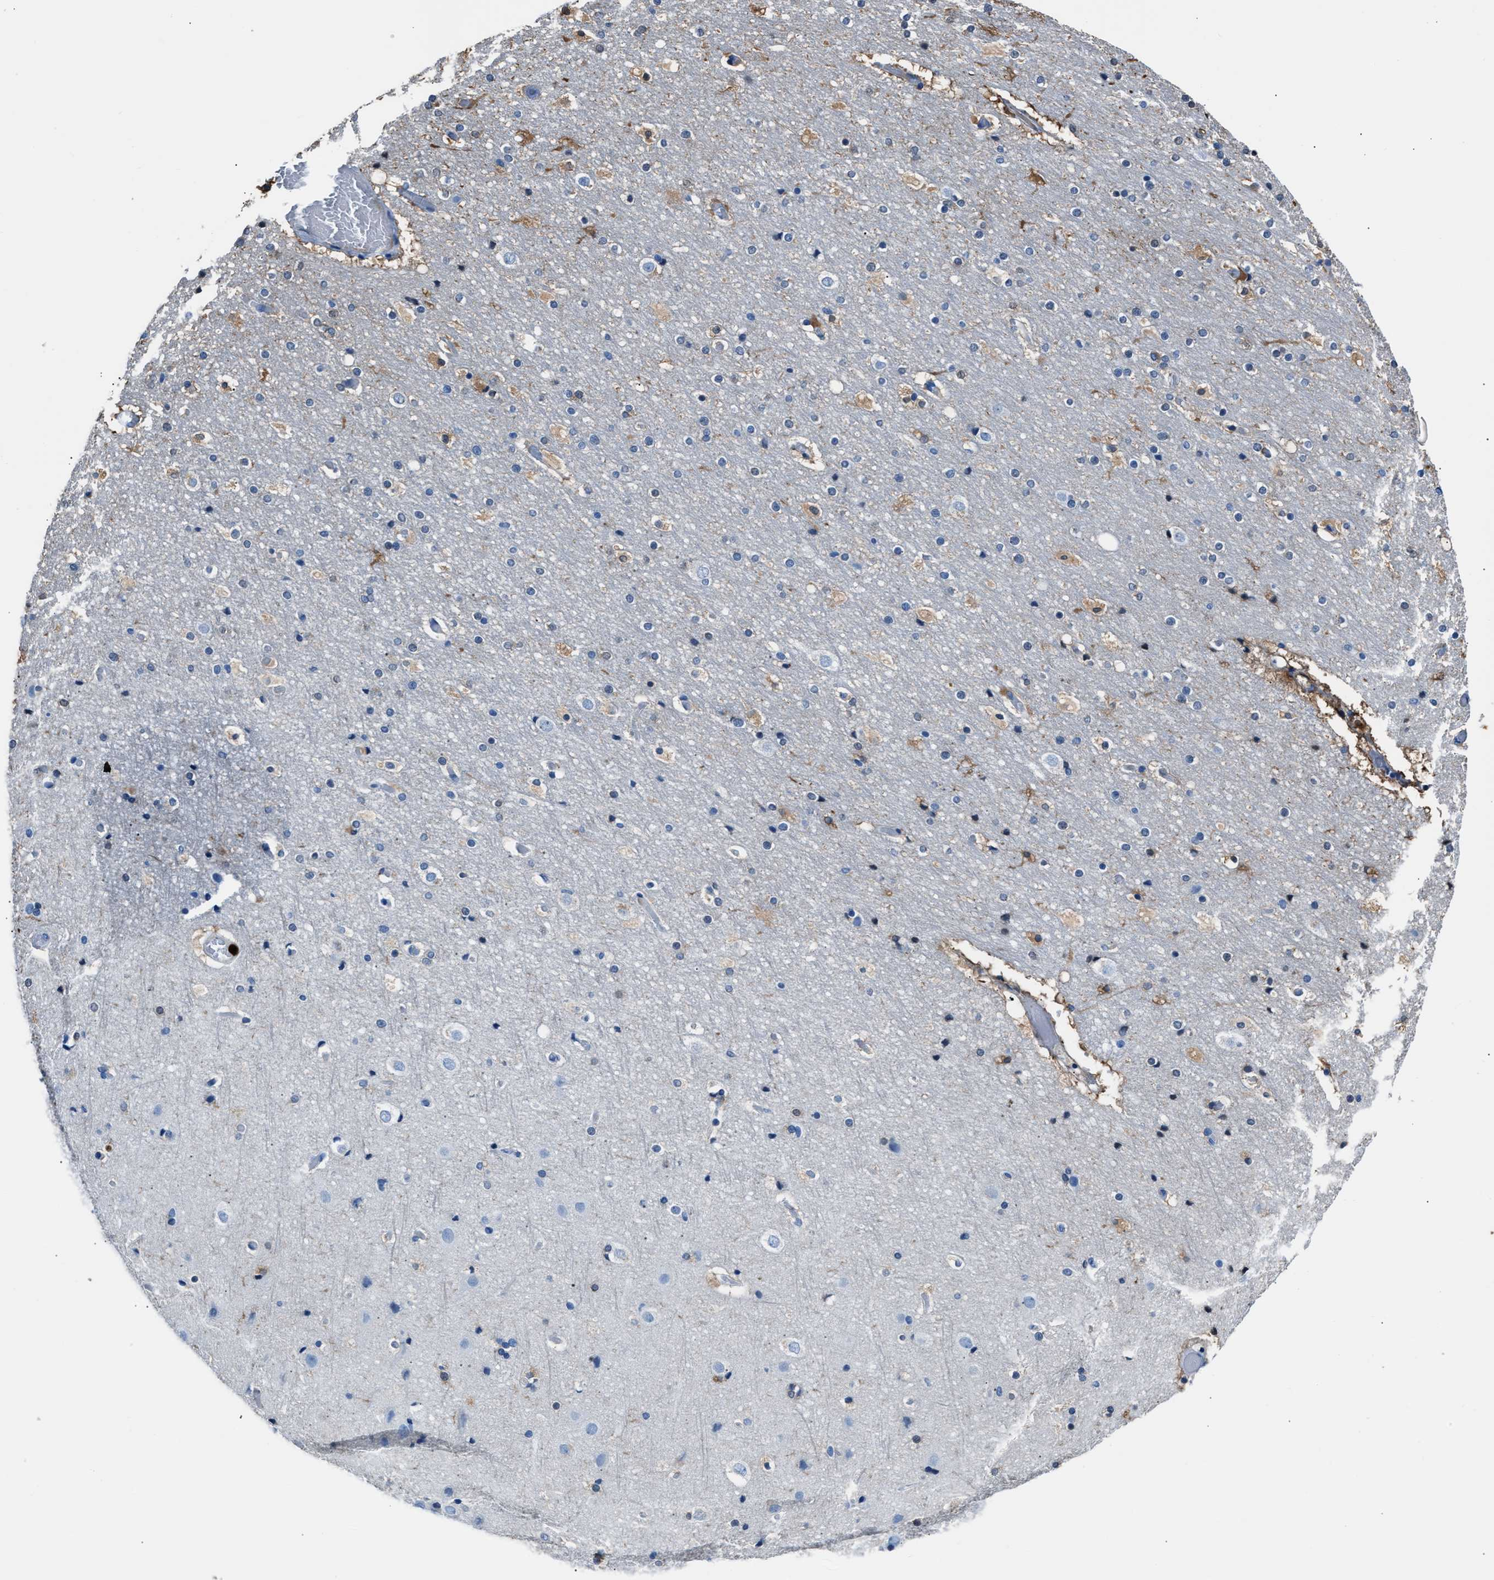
{"staining": {"intensity": "negative", "quantity": "none", "location": "none"}, "tissue": "cerebral cortex", "cell_type": "Endothelial cells", "image_type": "normal", "snomed": [{"axis": "morphology", "description": "Normal tissue, NOS"}, {"axis": "topography", "description": "Cerebral cortex"}], "caption": "DAB (3,3'-diaminobenzidine) immunohistochemical staining of unremarkable cerebral cortex demonstrates no significant positivity in endothelial cells.", "gene": "S100P", "patient": {"sex": "male", "age": 57}}